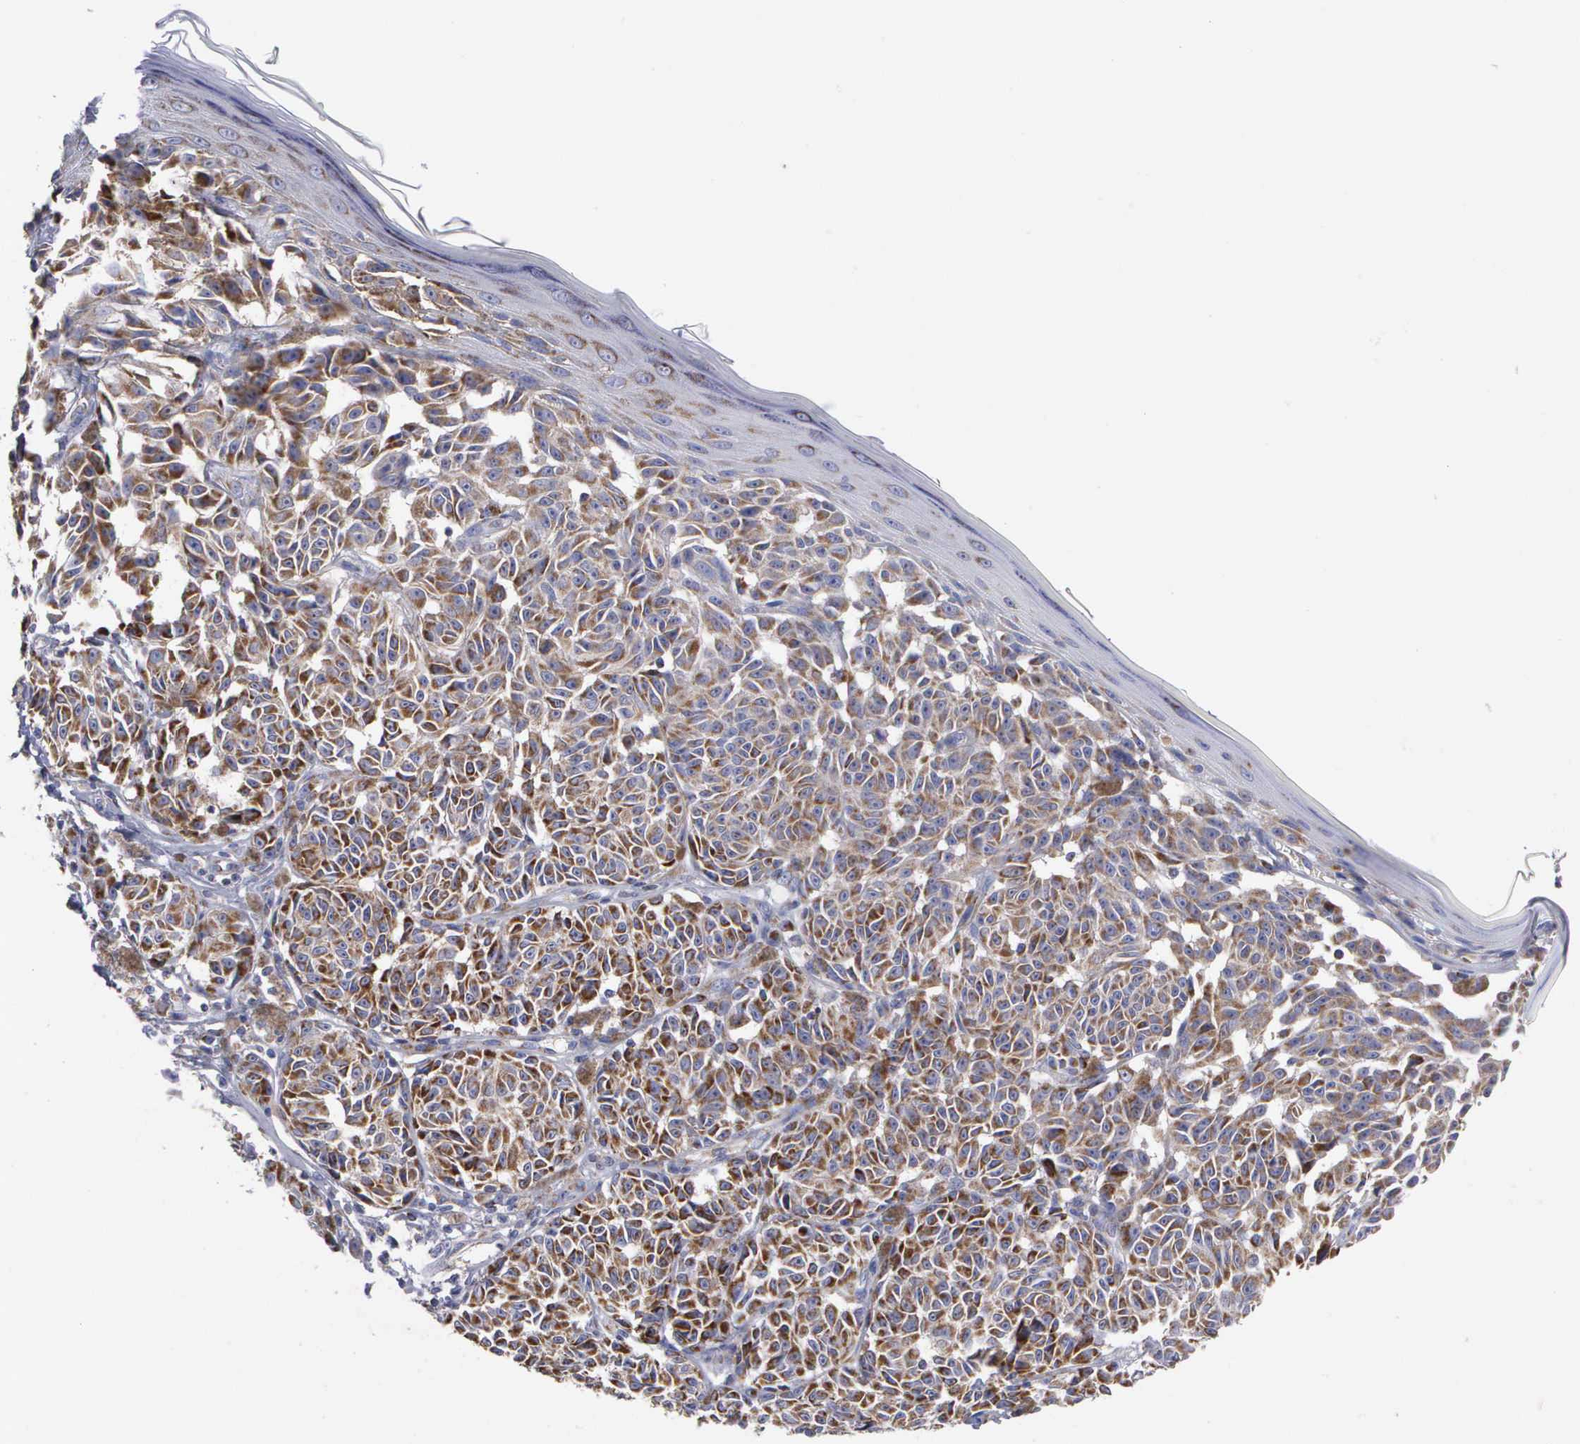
{"staining": {"intensity": "moderate", "quantity": ">75%", "location": "cytoplasmic/membranous"}, "tissue": "melanoma", "cell_type": "Tumor cells", "image_type": "cancer", "snomed": [{"axis": "morphology", "description": "Malignant melanoma, NOS"}, {"axis": "topography", "description": "Skin"}], "caption": "Tumor cells display moderate cytoplasmic/membranous positivity in about >75% of cells in melanoma. (Brightfield microscopy of DAB IHC at high magnification).", "gene": "APOOL", "patient": {"sex": "male", "age": 49}}